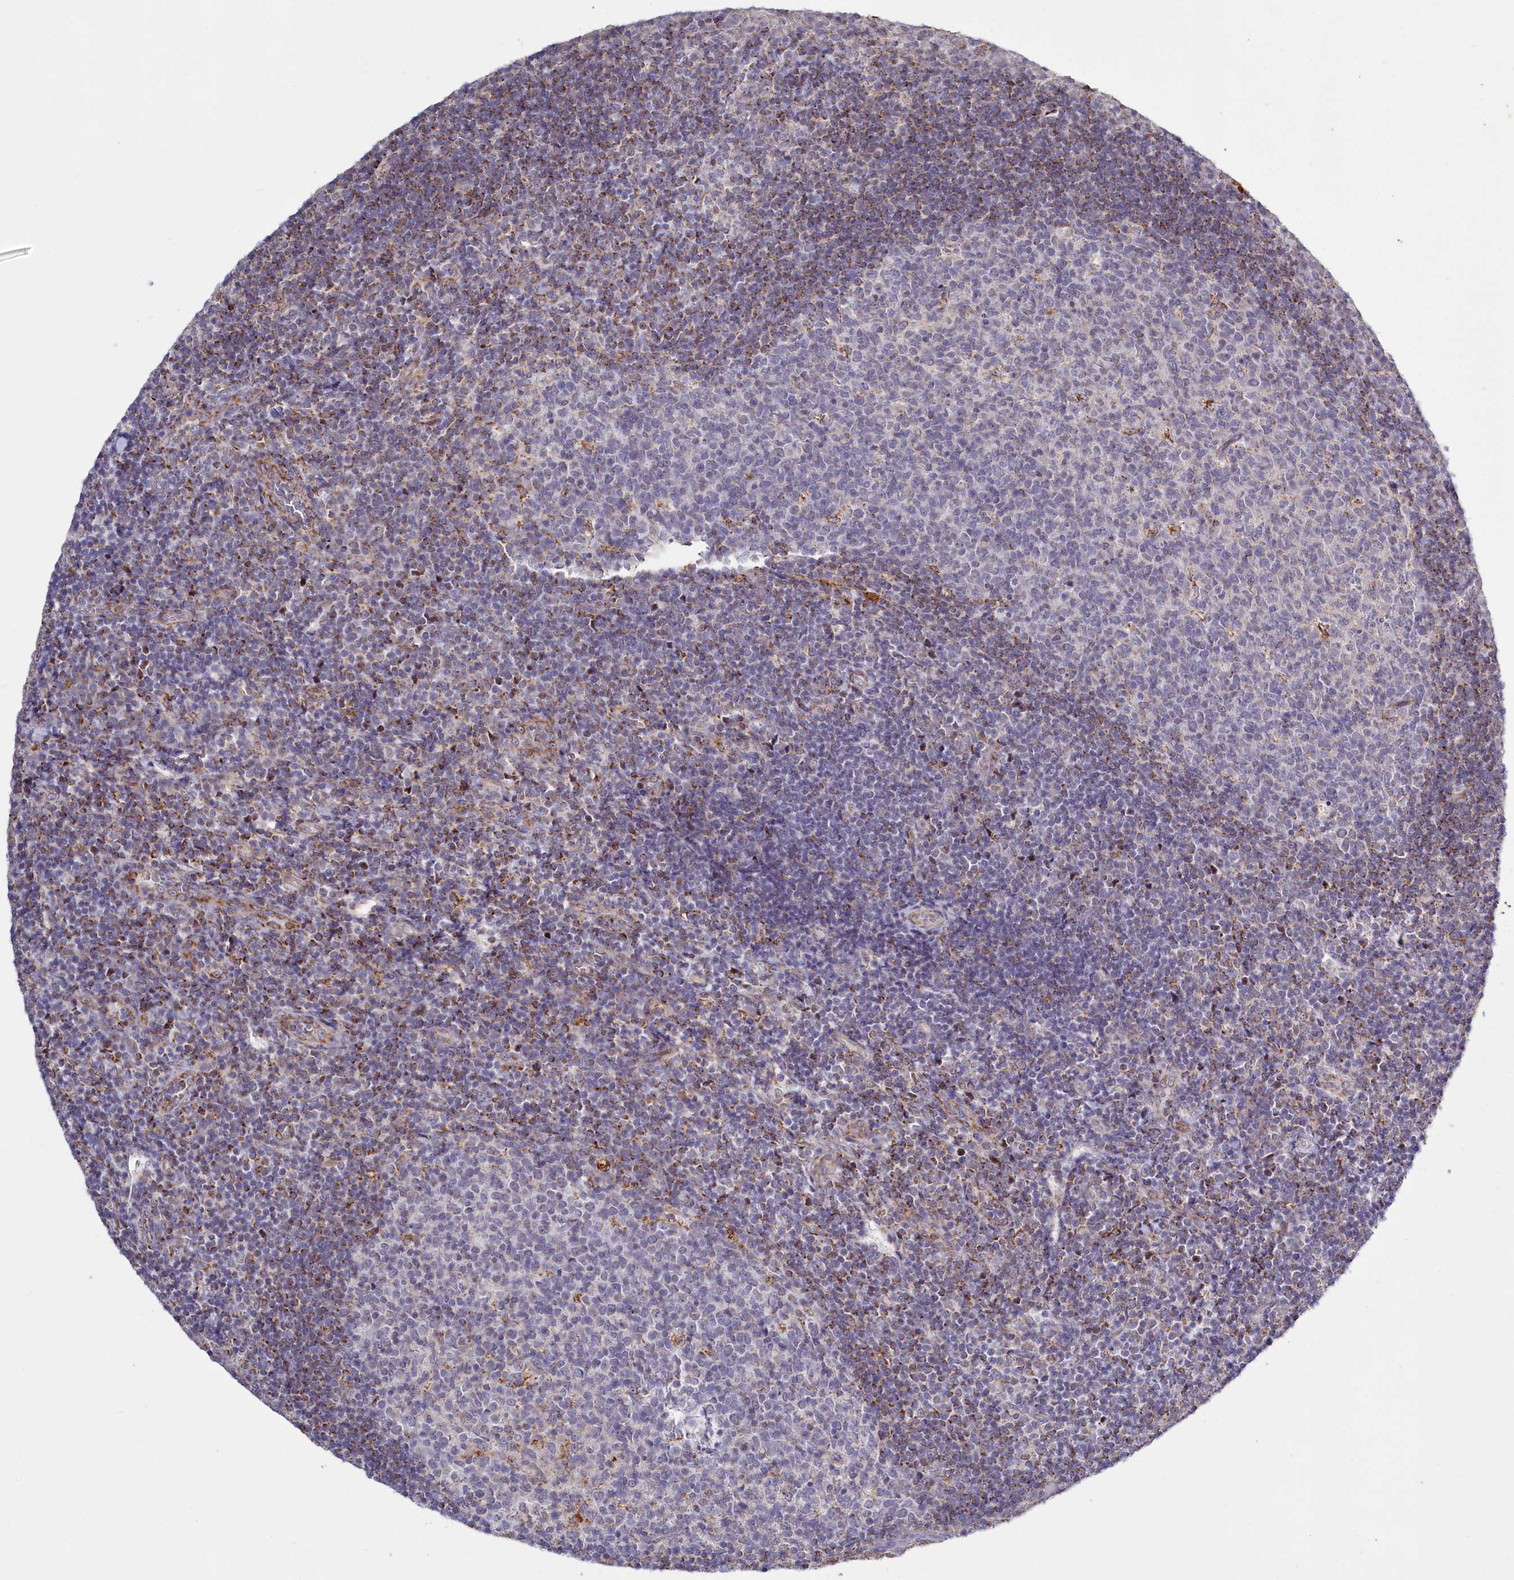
{"staining": {"intensity": "negative", "quantity": "none", "location": "none"}, "tissue": "tonsil", "cell_type": "Germinal center cells", "image_type": "normal", "snomed": [{"axis": "morphology", "description": "Normal tissue, NOS"}, {"axis": "topography", "description": "Tonsil"}], "caption": "Immunohistochemistry micrograph of benign tonsil stained for a protein (brown), which reveals no staining in germinal center cells.", "gene": "DYNC2H1", "patient": {"sex": "female", "age": 10}}